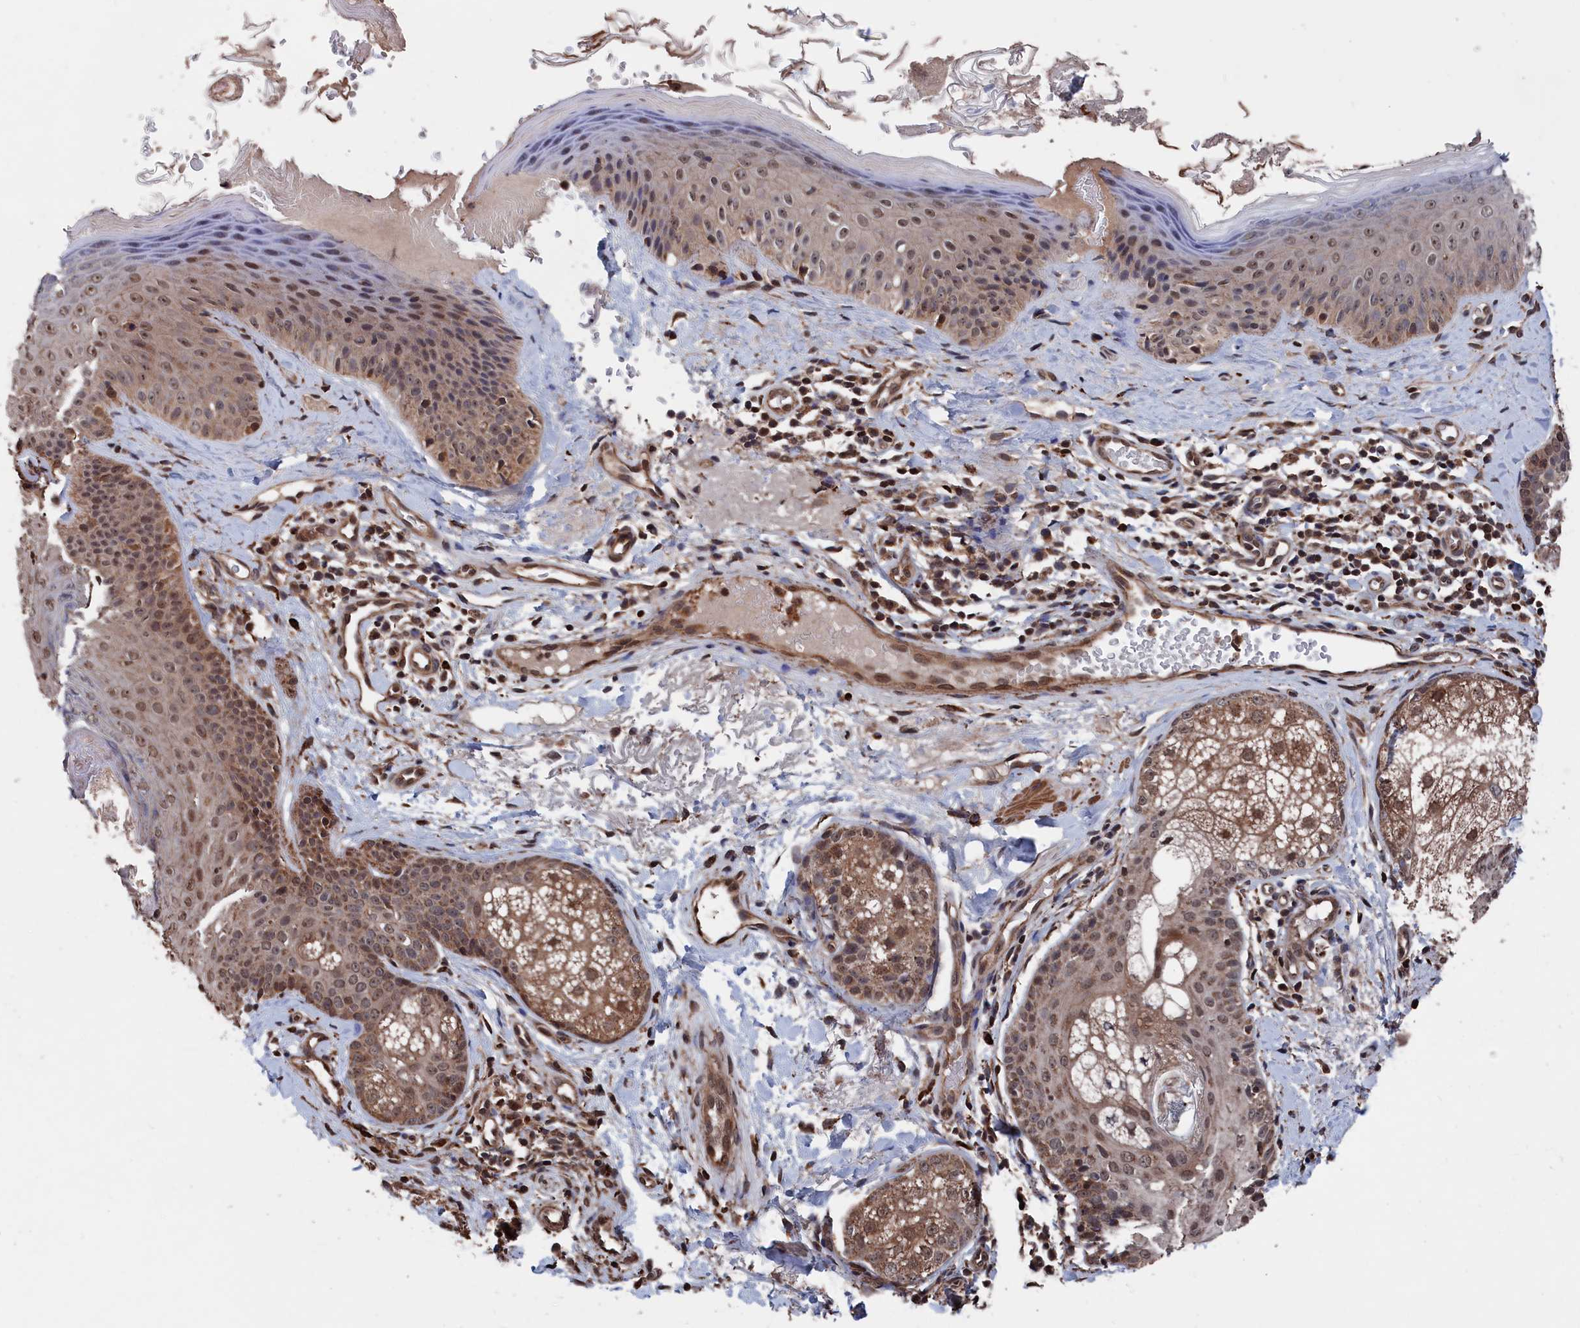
{"staining": {"intensity": "strong", "quantity": ">75%", "location": "cytoplasmic/membranous"}, "tissue": "skin", "cell_type": "Fibroblasts", "image_type": "normal", "snomed": [{"axis": "morphology", "description": "Normal tissue, NOS"}, {"axis": "topography", "description": "Skin"}], "caption": "The micrograph demonstrates immunohistochemical staining of unremarkable skin. There is strong cytoplasmic/membranous positivity is appreciated in about >75% of fibroblasts. The staining is performed using DAB (3,3'-diaminobenzidine) brown chromogen to label protein expression. The nuclei are counter-stained blue using hematoxylin.", "gene": "PDE12", "patient": {"sex": "male", "age": 57}}